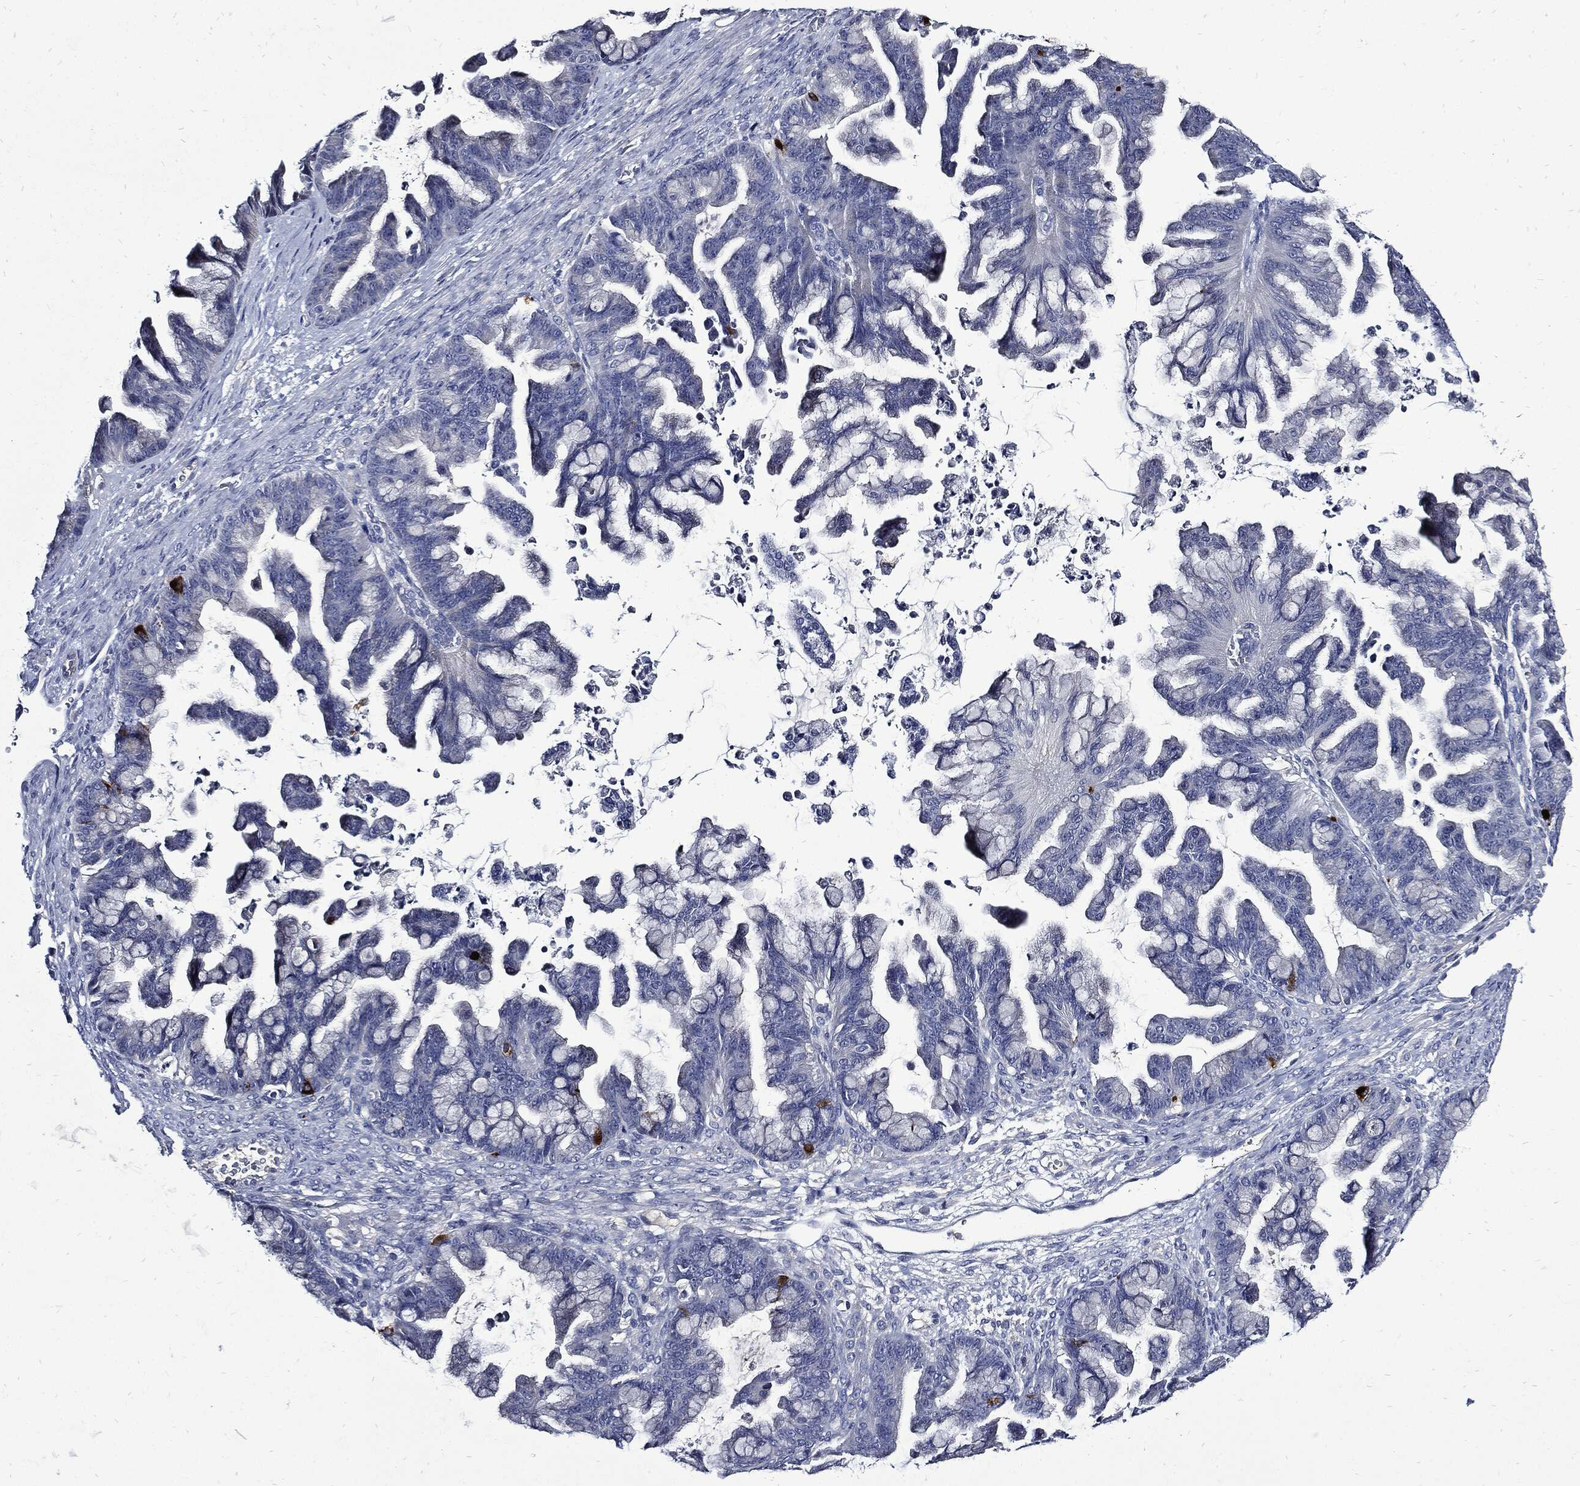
{"staining": {"intensity": "negative", "quantity": "none", "location": "none"}, "tissue": "ovarian cancer", "cell_type": "Tumor cells", "image_type": "cancer", "snomed": [{"axis": "morphology", "description": "Cystadenocarcinoma, mucinous, NOS"}, {"axis": "topography", "description": "Ovary"}], "caption": "High power microscopy micrograph of an IHC photomicrograph of ovarian cancer, revealing no significant staining in tumor cells.", "gene": "CPE", "patient": {"sex": "female", "age": 67}}